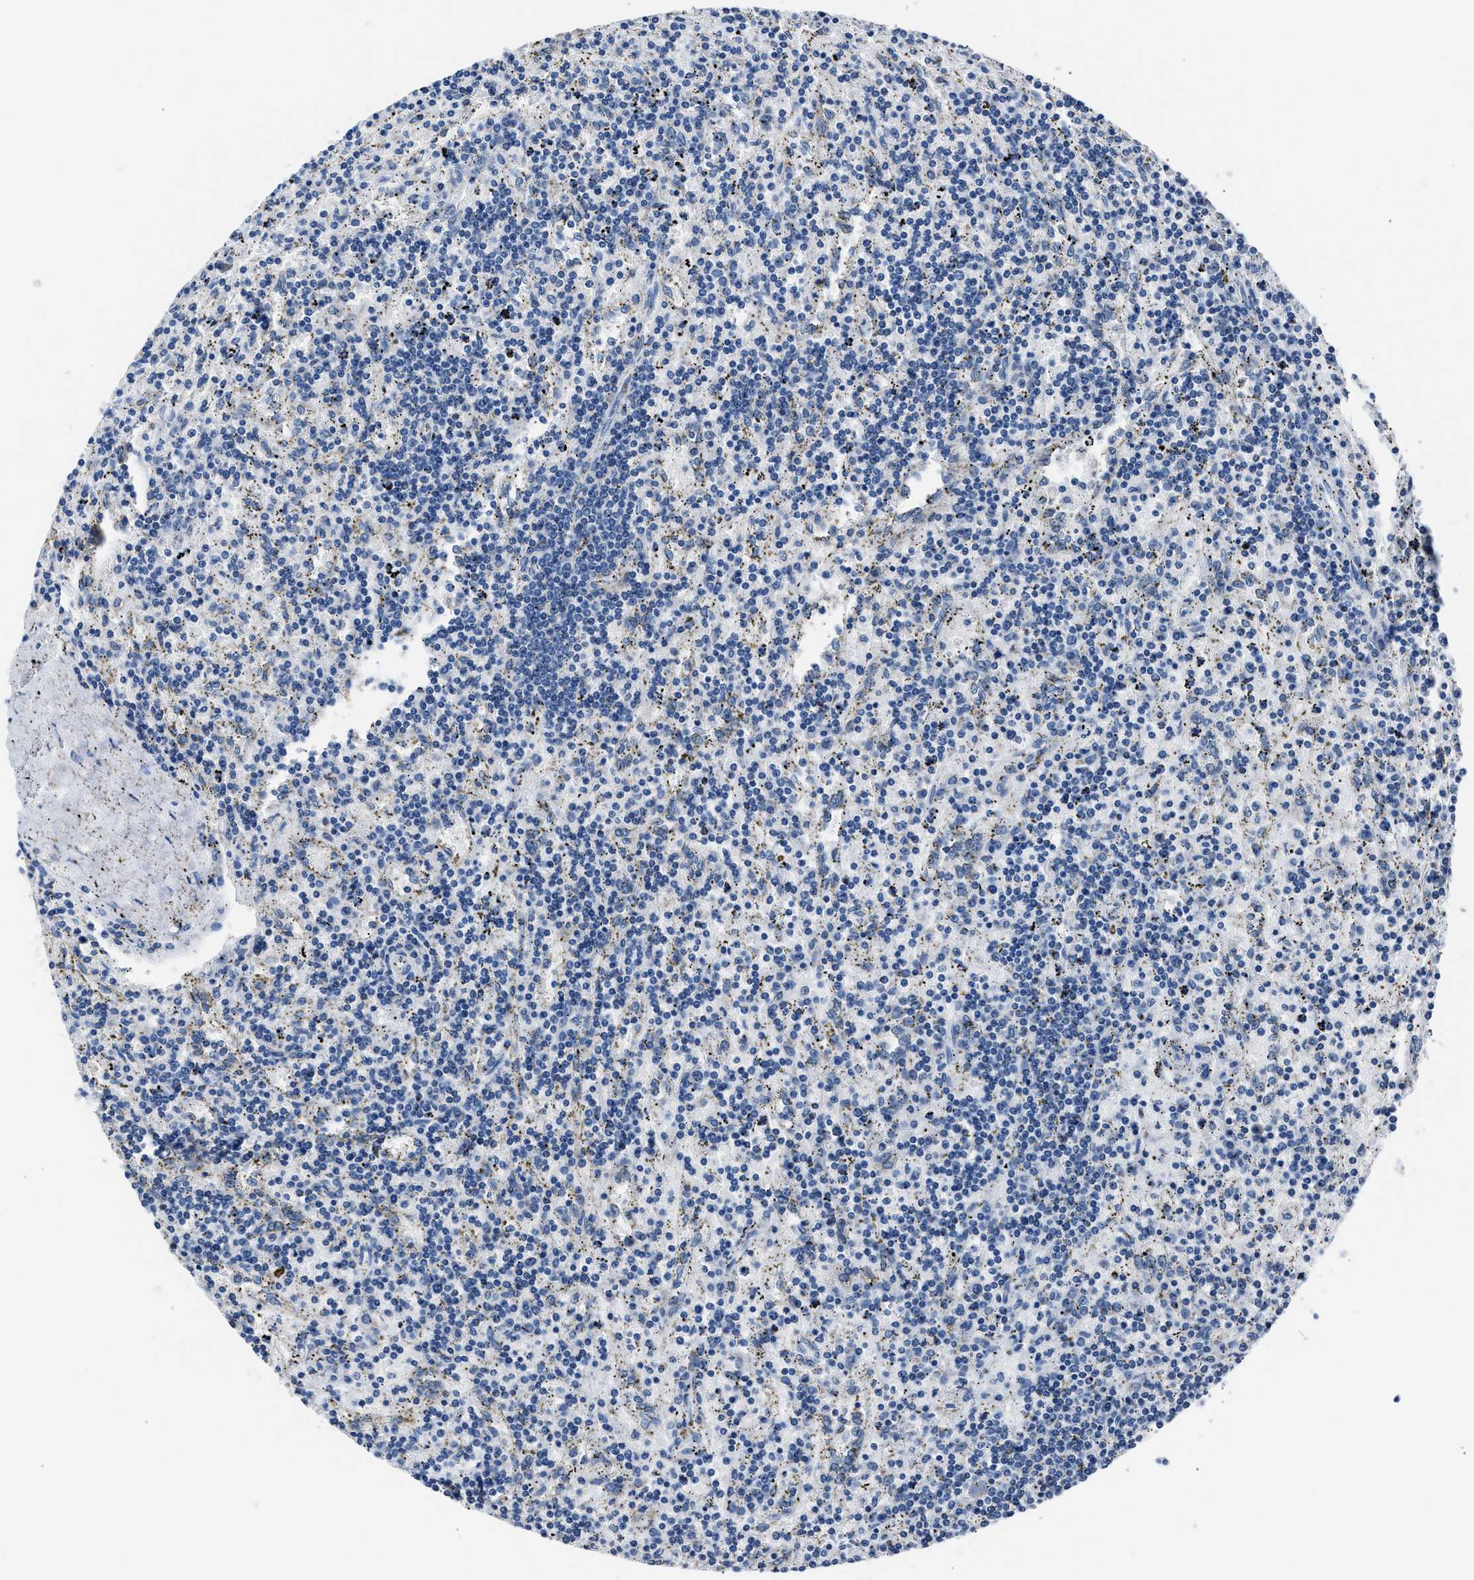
{"staining": {"intensity": "negative", "quantity": "none", "location": "none"}, "tissue": "lymphoma", "cell_type": "Tumor cells", "image_type": "cancer", "snomed": [{"axis": "morphology", "description": "Malignant lymphoma, non-Hodgkin's type, Low grade"}, {"axis": "topography", "description": "Spleen"}], "caption": "Tumor cells show no significant protein expression in malignant lymphoma, non-Hodgkin's type (low-grade).", "gene": "AMACR", "patient": {"sex": "male", "age": 76}}